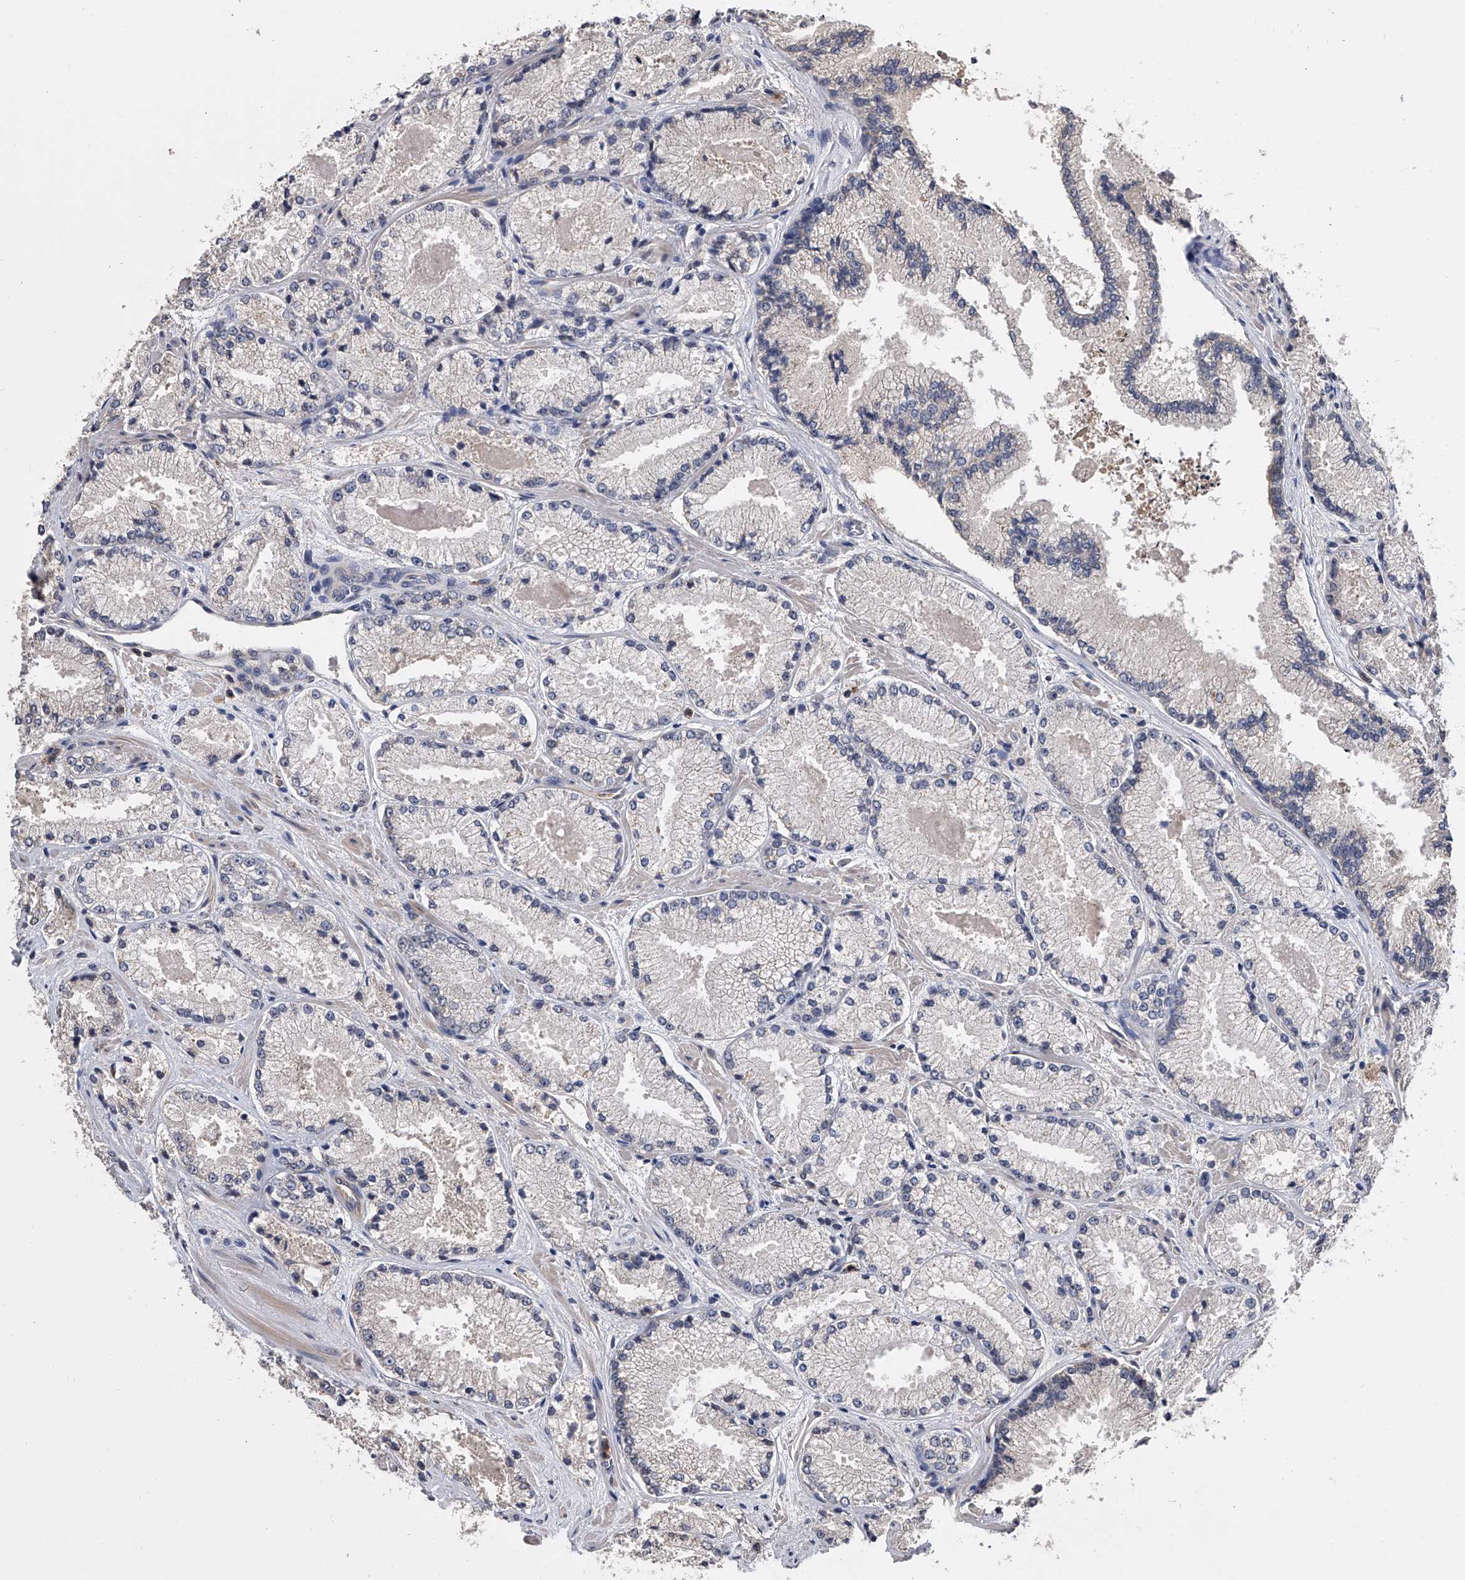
{"staining": {"intensity": "negative", "quantity": "none", "location": "none"}, "tissue": "prostate cancer", "cell_type": "Tumor cells", "image_type": "cancer", "snomed": [{"axis": "morphology", "description": "Adenocarcinoma, High grade"}, {"axis": "topography", "description": "Prostate"}], "caption": "Prostate cancer was stained to show a protein in brown. There is no significant positivity in tumor cells.", "gene": "EFCAB7", "patient": {"sex": "male", "age": 73}}